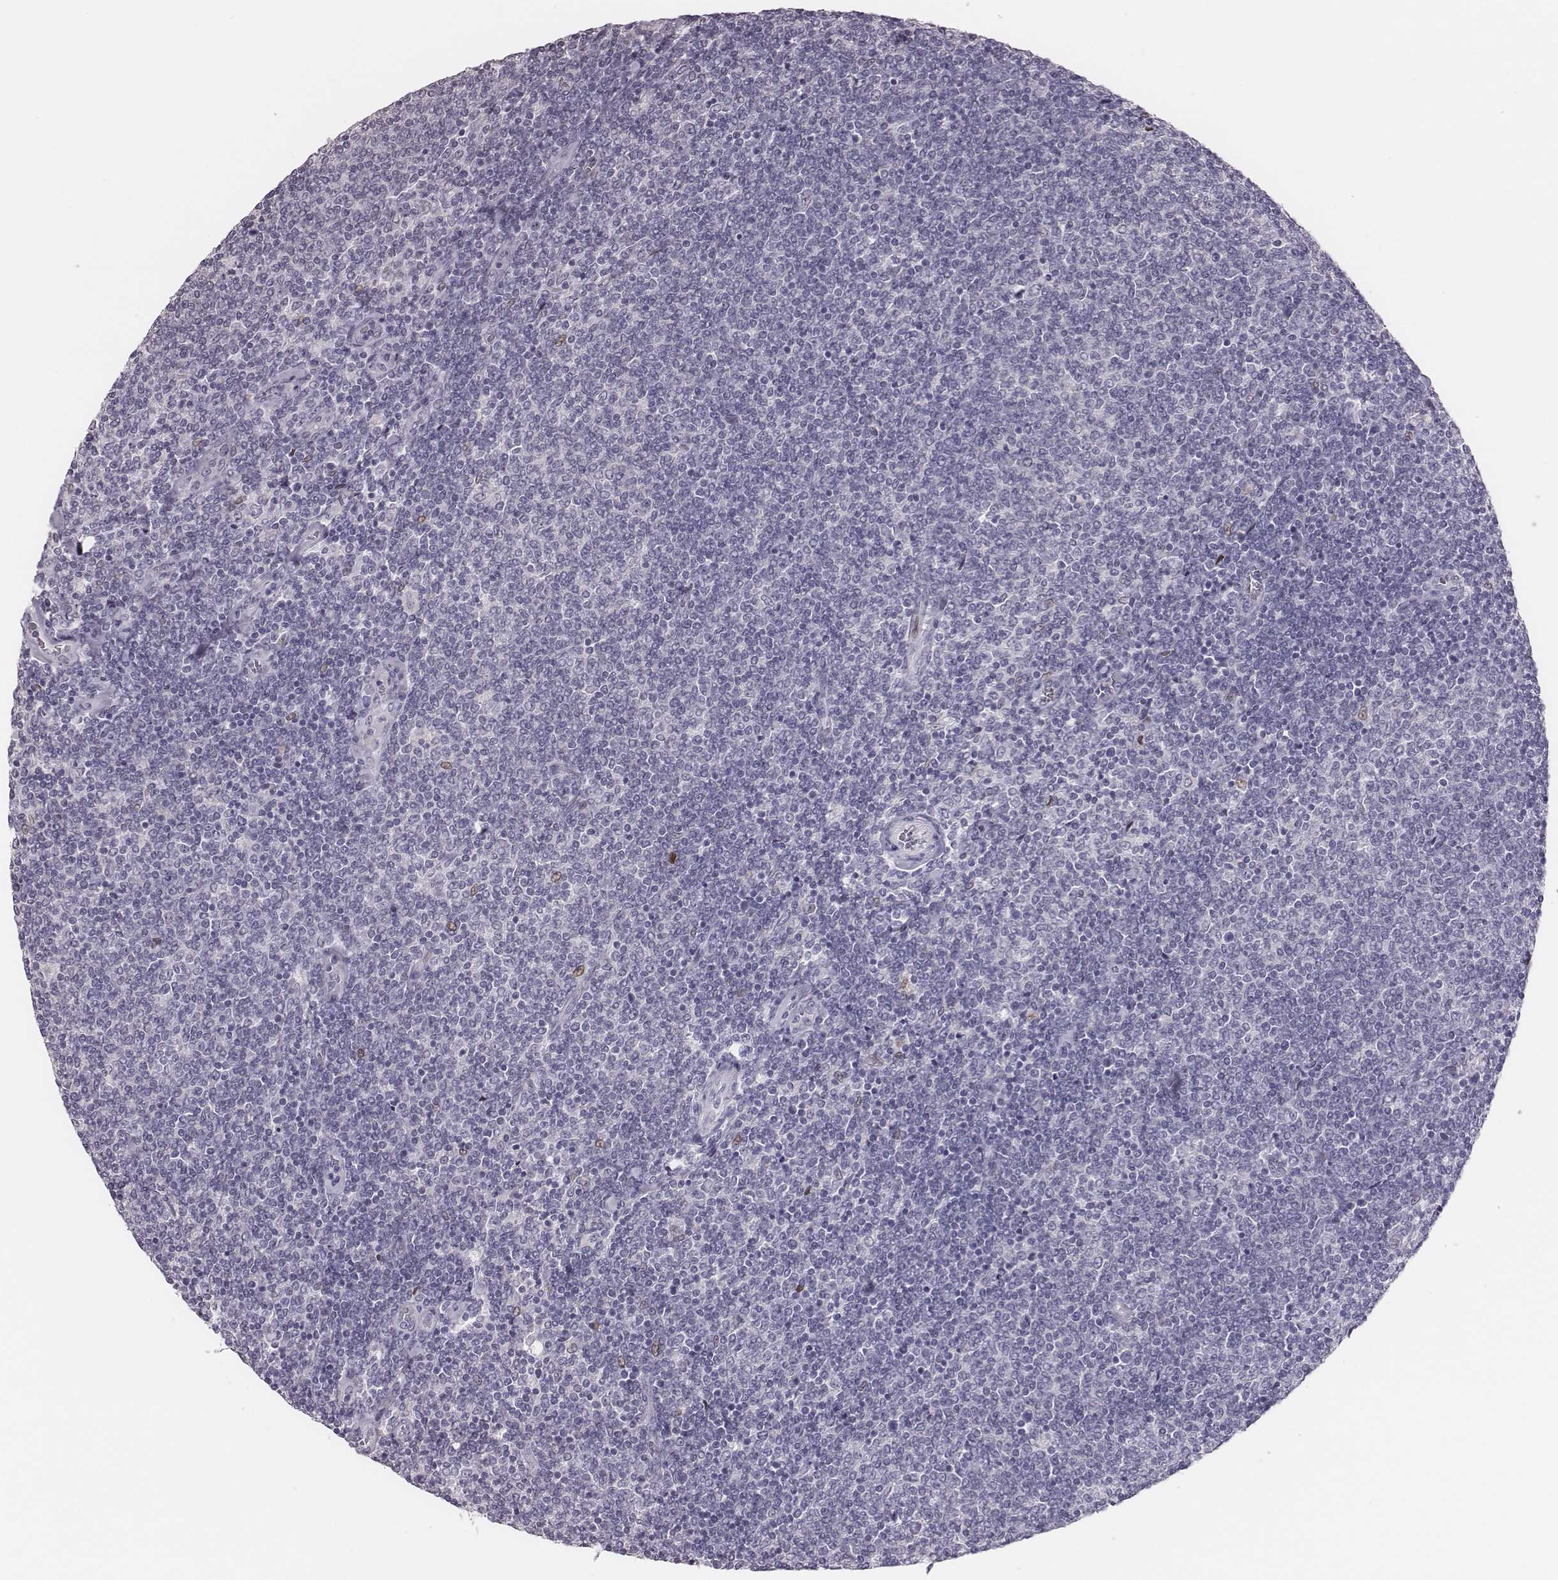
{"staining": {"intensity": "negative", "quantity": "none", "location": "none"}, "tissue": "lymphoma", "cell_type": "Tumor cells", "image_type": "cancer", "snomed": [{"axis": "morphology", "description": "Malignant lymphoma, non-Hodgkin's type, Low grade"}, {"axis": "topography", "description": "Lymph node"}], "caption": "Tumor cells are negative for brown protein staining in lymphoma.", "gene": "ADGRF4", "patient": {"sex": "male", "age": 52}}